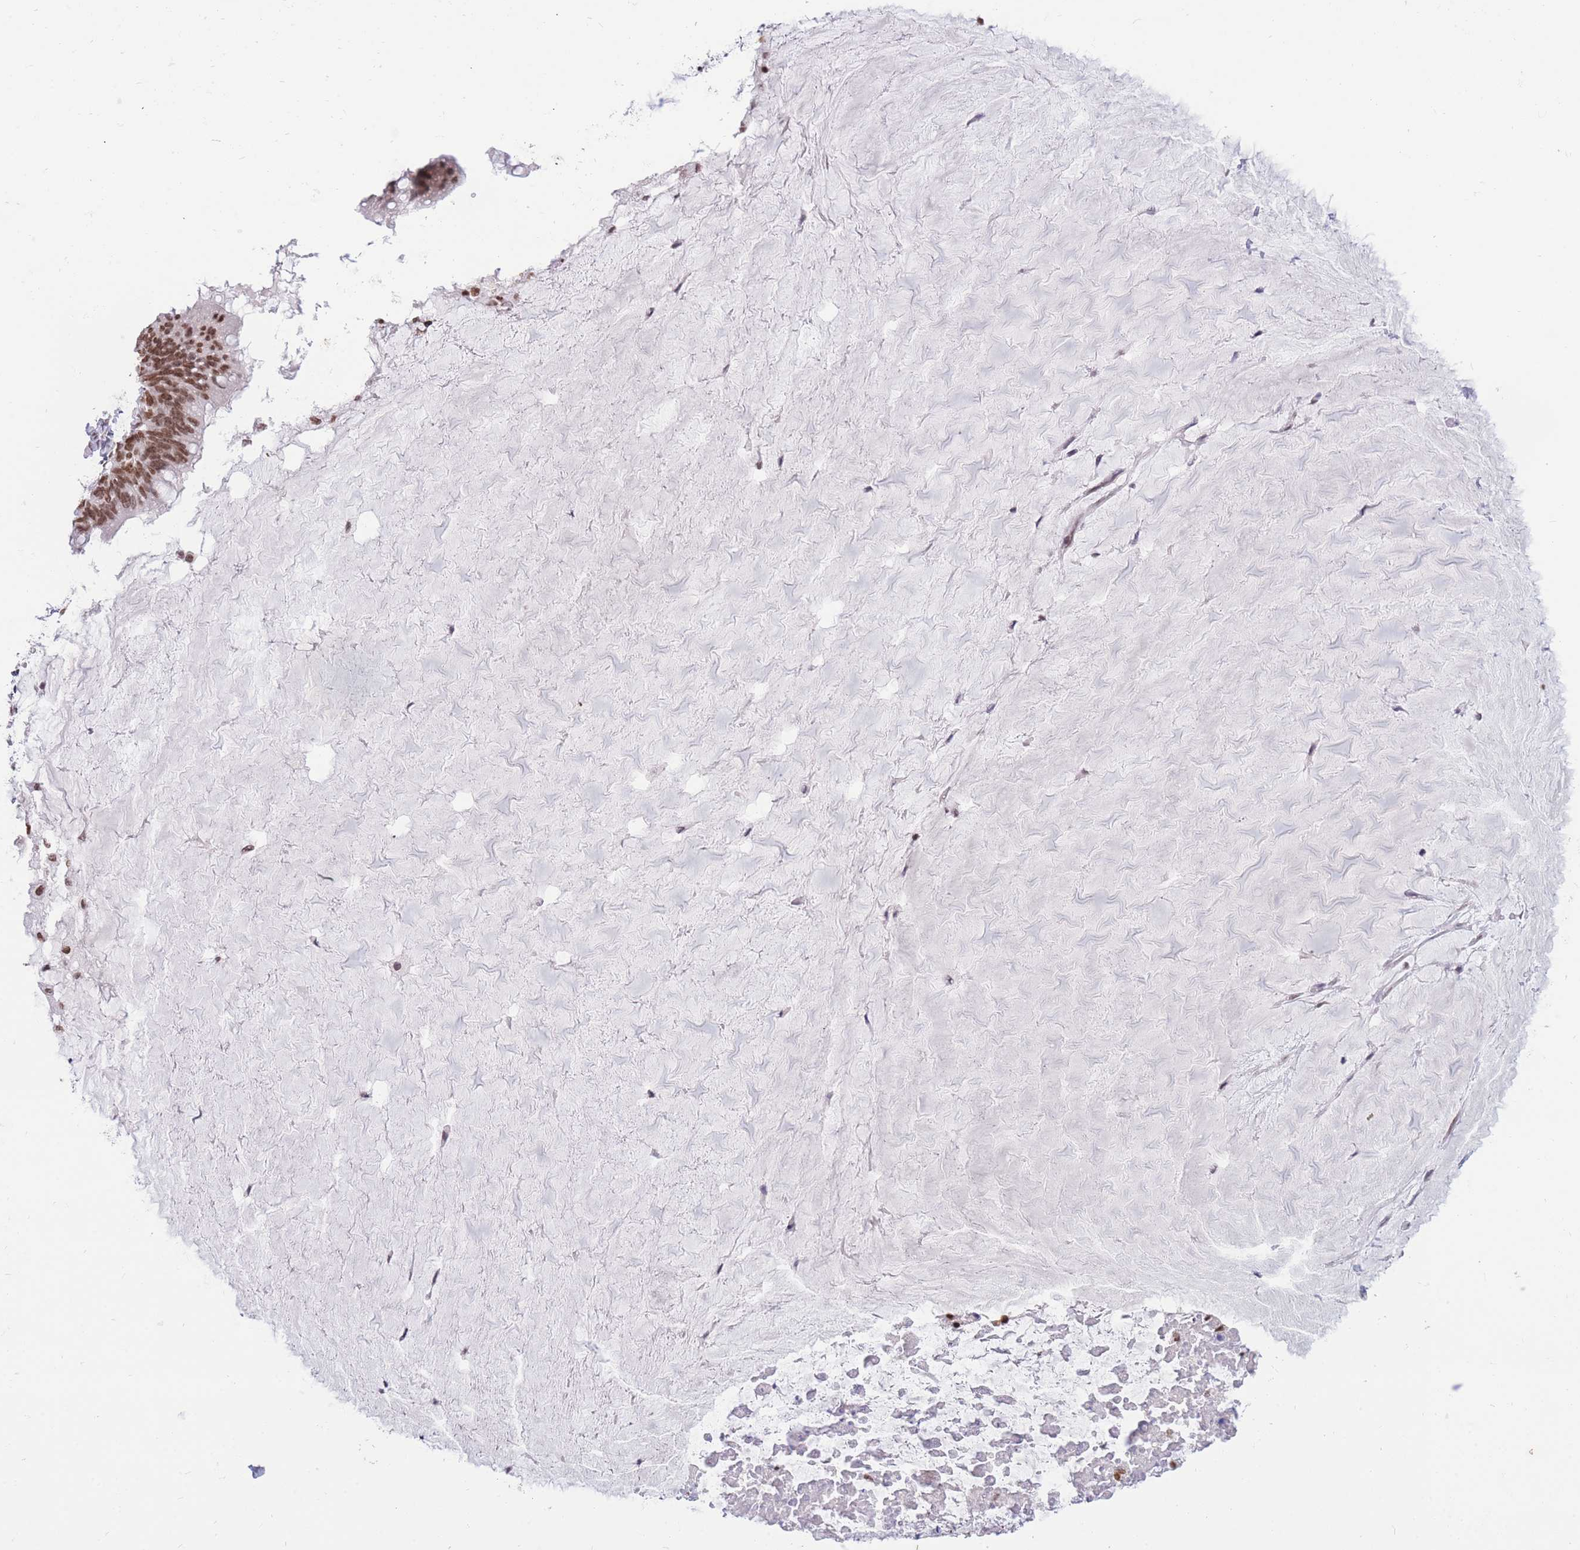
{"staining": {"intensity": "moderate", "quantity": ">75%", "location": "nuclear"}, "tissue": "ovarian cancer", "cell_type": "Tumor cells", "image_type": "cancer", "snomed": [{"axis": "morphology", "description": "Cystadenocarcinoma, mucinous, NOS"}, {"axis": "topography", "description": "Ovary"}], "caption": "An IHC histopathology image of tumor tissue is shown. Protein staining in brown shows moderate nuclear positivity in ovarian cancer (mucinous cystadenocarcinoma) within tumor cells.", "gene": "HMGN1", "patient": {"sex": "female", "age": 61}}